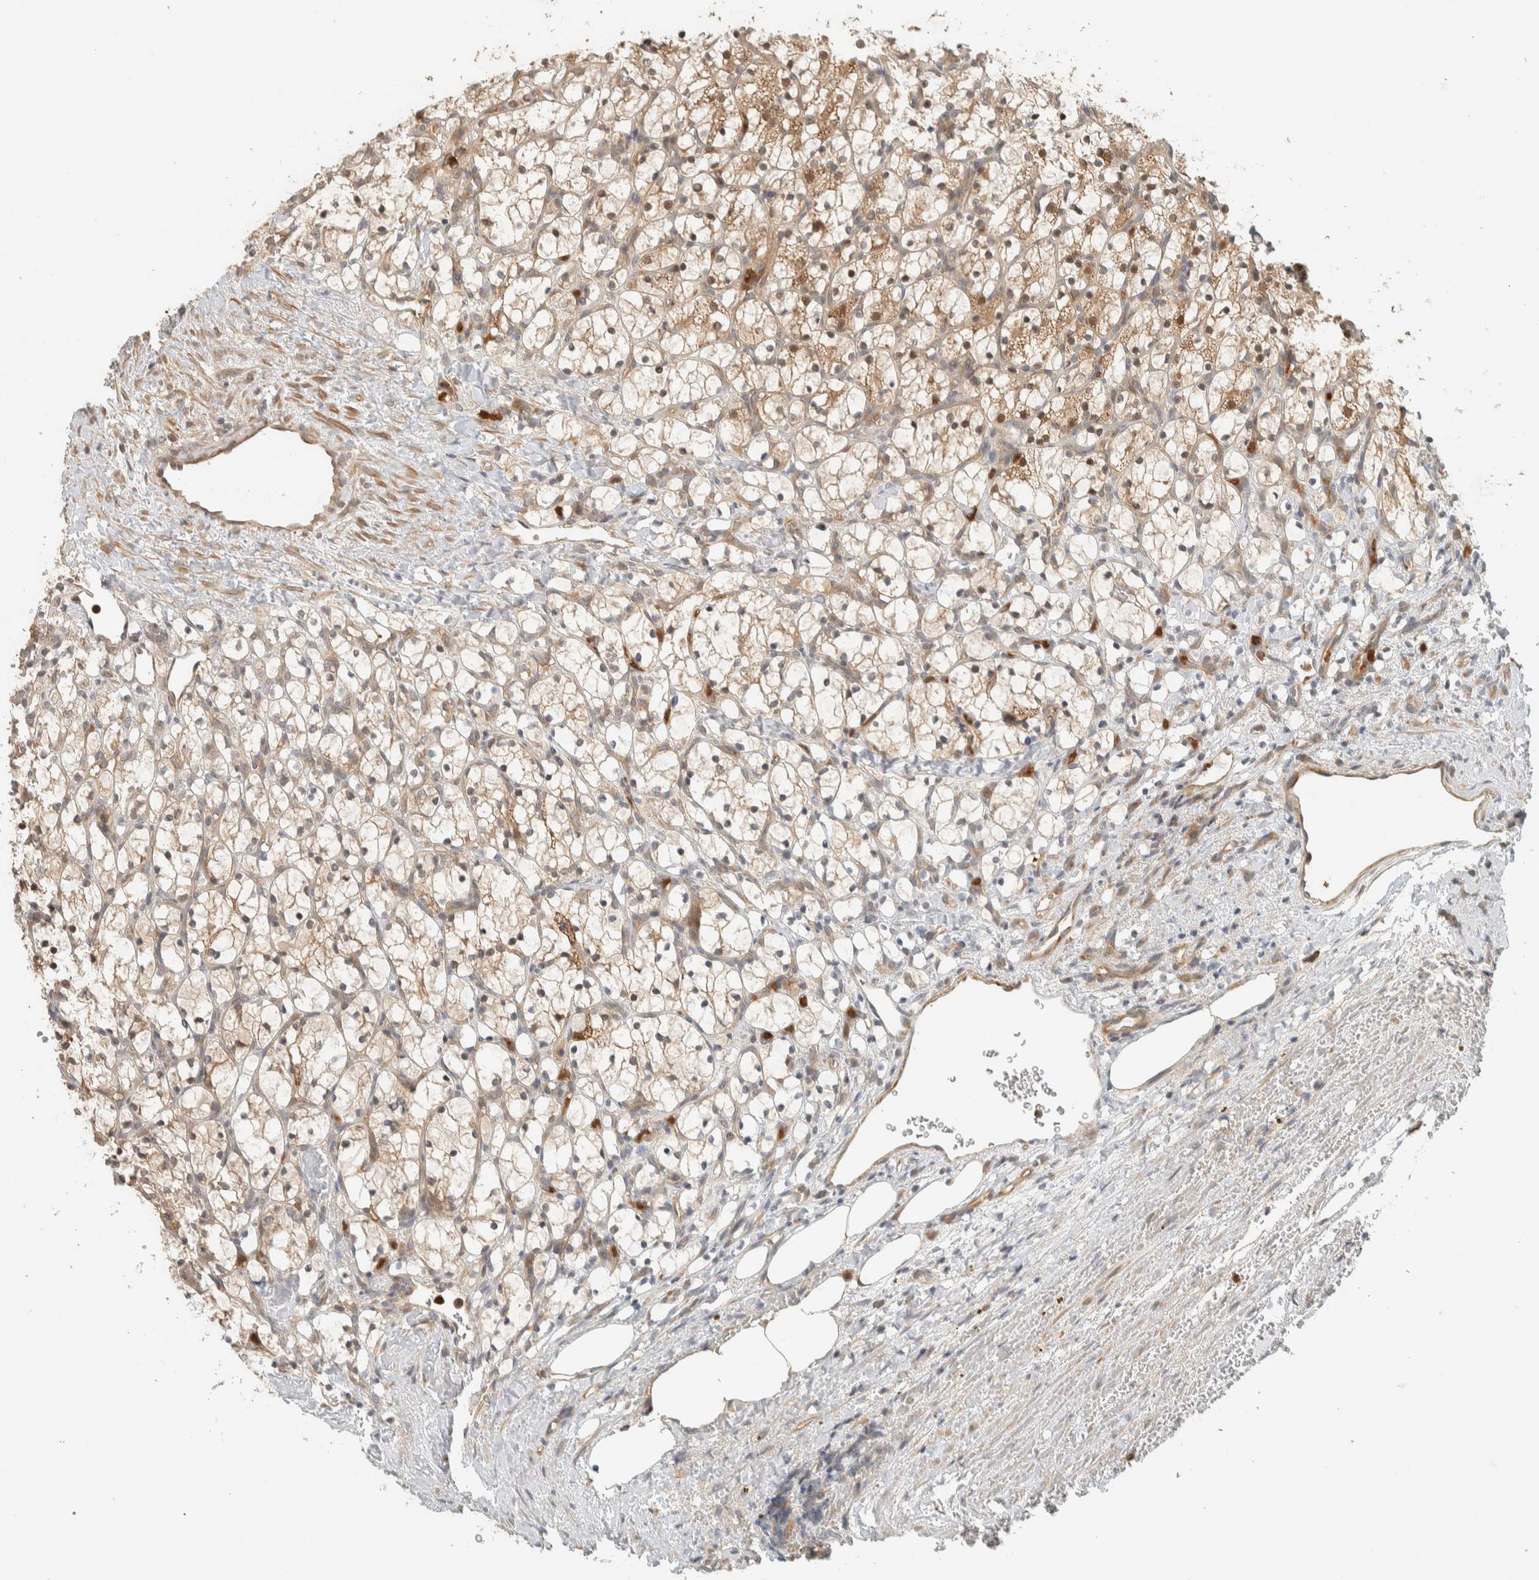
{"staining": {"intensity": "moderate", "quantity": ">75%", "location": "cytoplasmic/membranous,nuclear"}, "tissue": "renal cancer", "cell_type": "Tumor cells", "image_type": "cancer", "snomed": [{"axis": "morphology", "description": "Adenocarcinoma, NOS"}, {"axis": "topography", "description": "Kidney"}], "caption": "Protein staining by immunohistochemistry (IHC) demonstrates moderate cytoplasmic/membranous and nuclear staining in about >75% of tumor cells in renal cancer (adenocarcinoma).", "gene": "ADSS2", "patient": {"sex": "female", "age": 69}}